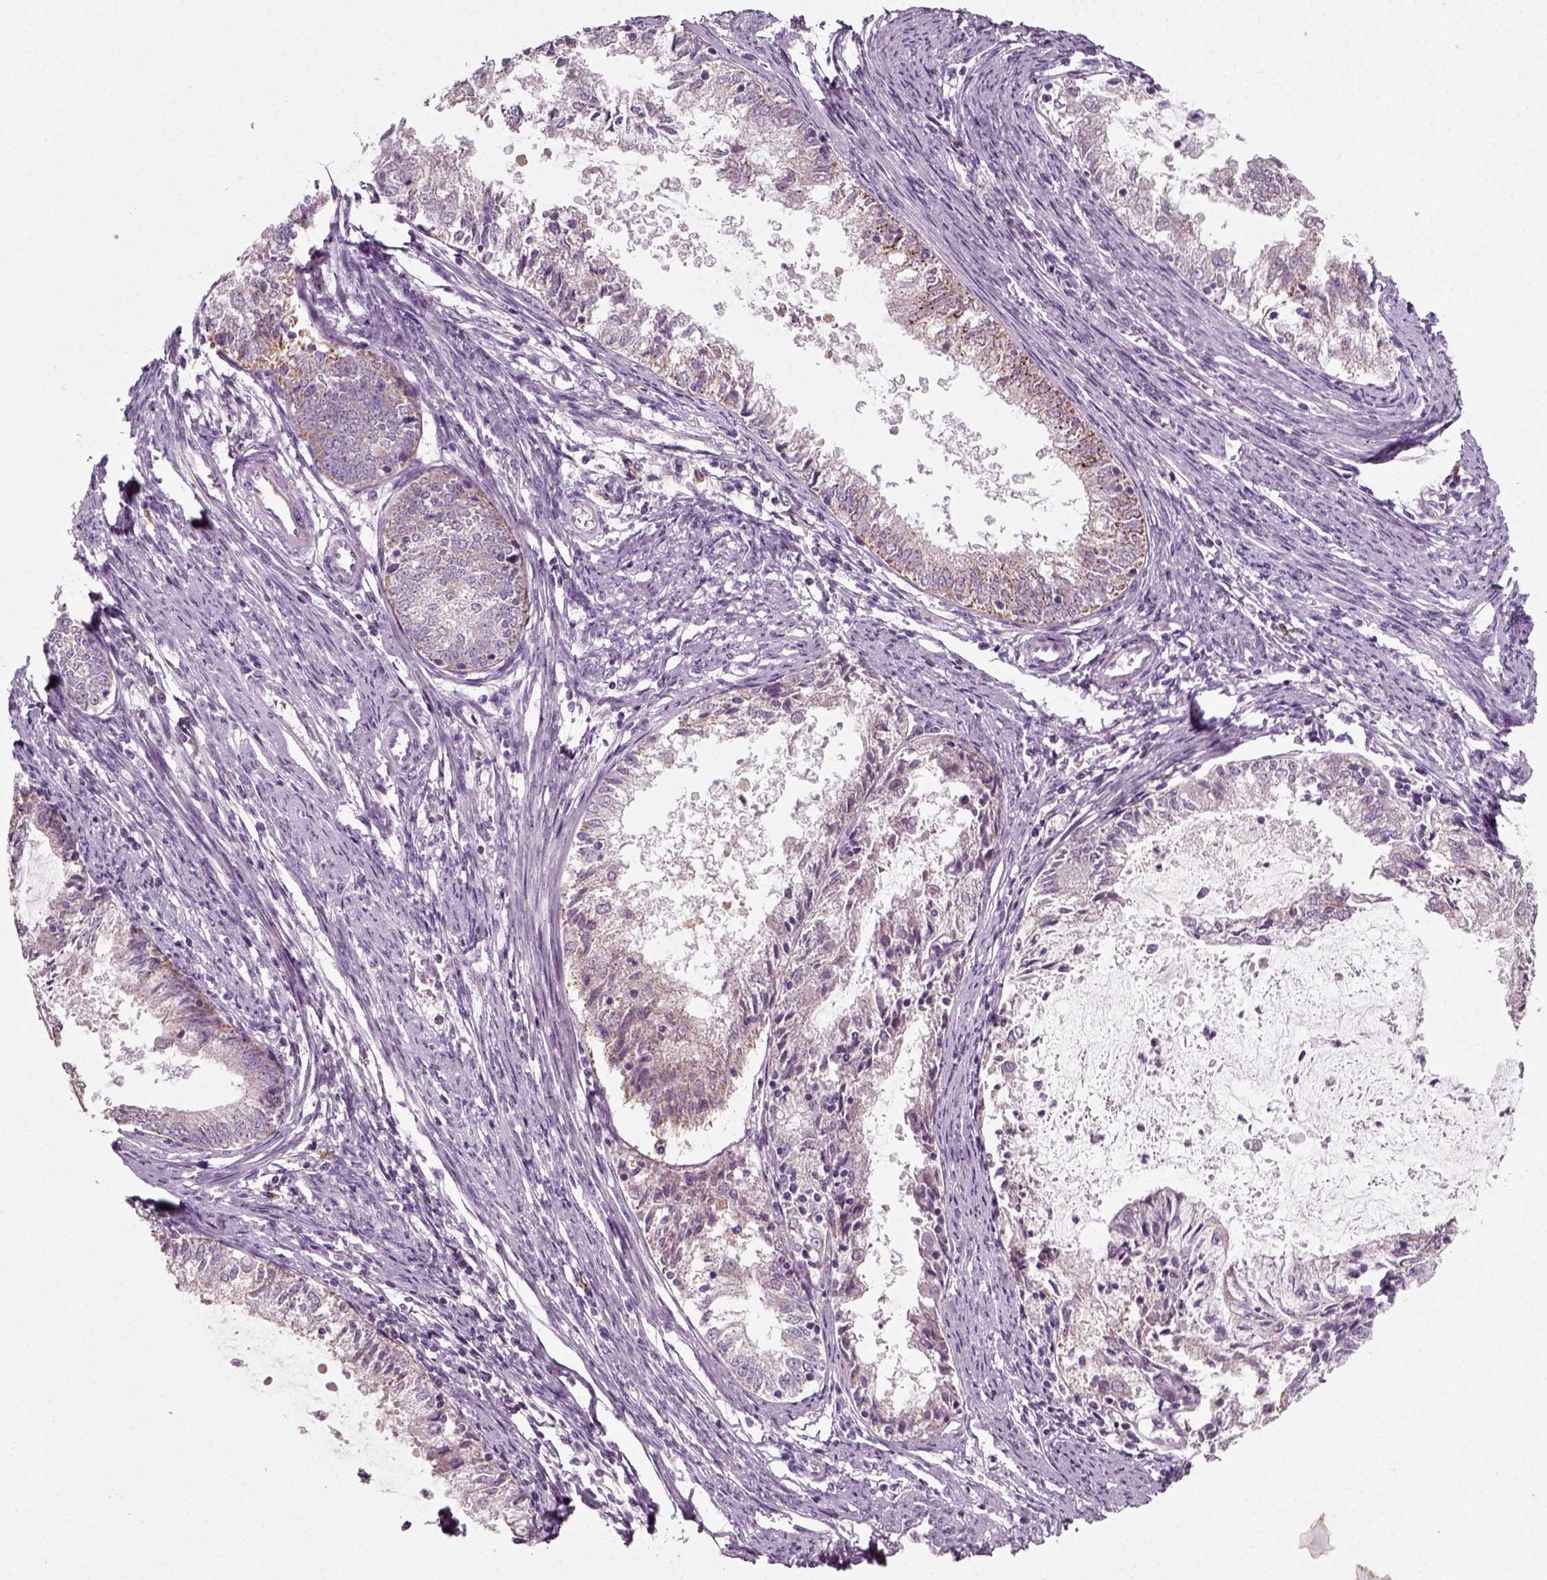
{"staining": {"intensity": "negative", "quantity": "none", "location": "none"}, "tissue": "endometrial cancer", "cell_type": "Tumor cells", "image_type": "cancer", "snomed": [{"axis": "morphology", "description": "Adenocarcinoma, NOS"}, {"axis": "topography", "description": "Endometrium"}], "caption": "This is a micrograph of IHC staining of endometrial cancer, which shows no staining in tumor cells. (DAB immunohistochemistry (IHC), high magnification).", "gene": "RND2", "patient": {"sex": "female", "age": 57}}